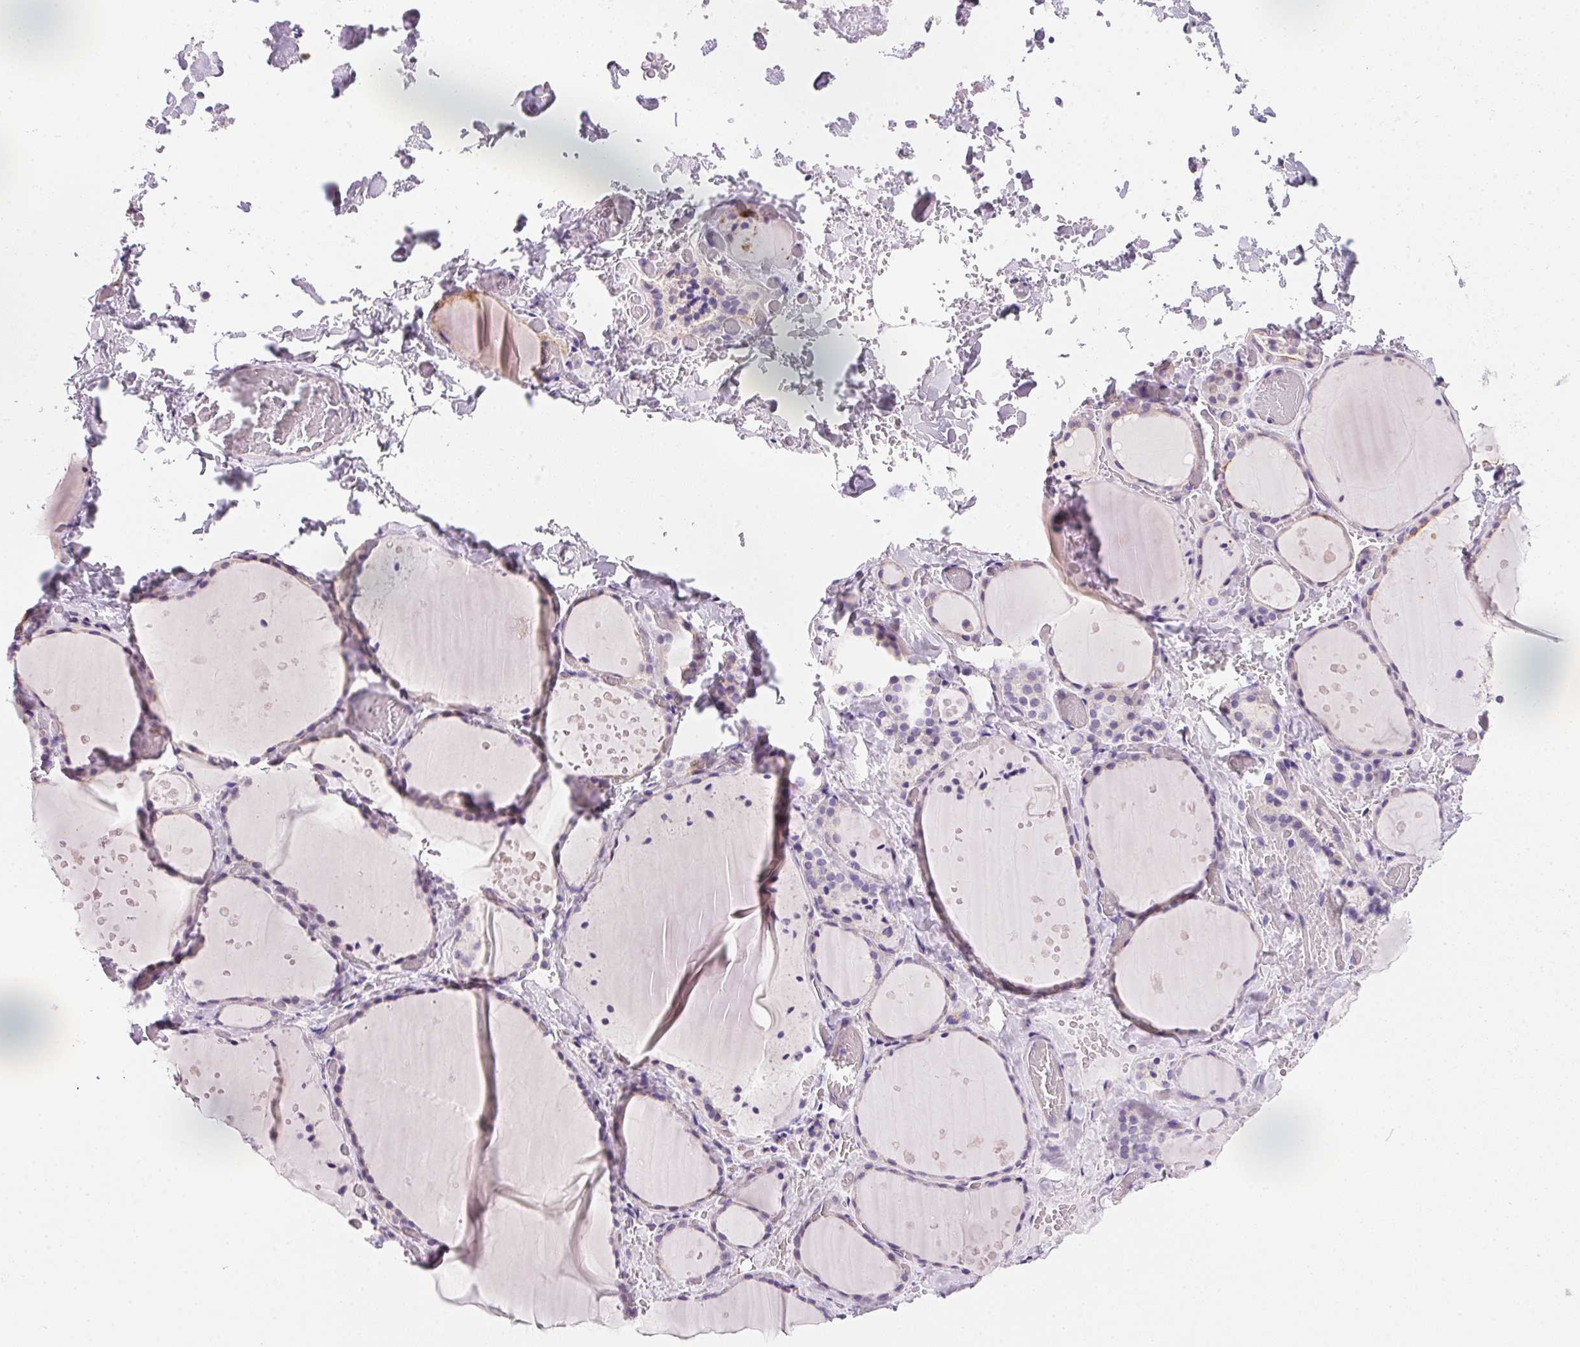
{"staining": {"intensity": "weak", "quantity": "<25%", "location": "cytoplasmic/membranous"}, "tissue": "thyroid gland", "cell_type": "Glandular cells", "image_type": "normal", "snomed": [{"axis": "morphology", "description": "Normal tissue, NOS"}, {"axis": "topography", "description": "Thyroid gland"}], "caption": "The micrograph displays no significant expression in glandular cells of thyroid gland.", "gene": "AQP5", "patient": {"sex": "female", "age": 36}}